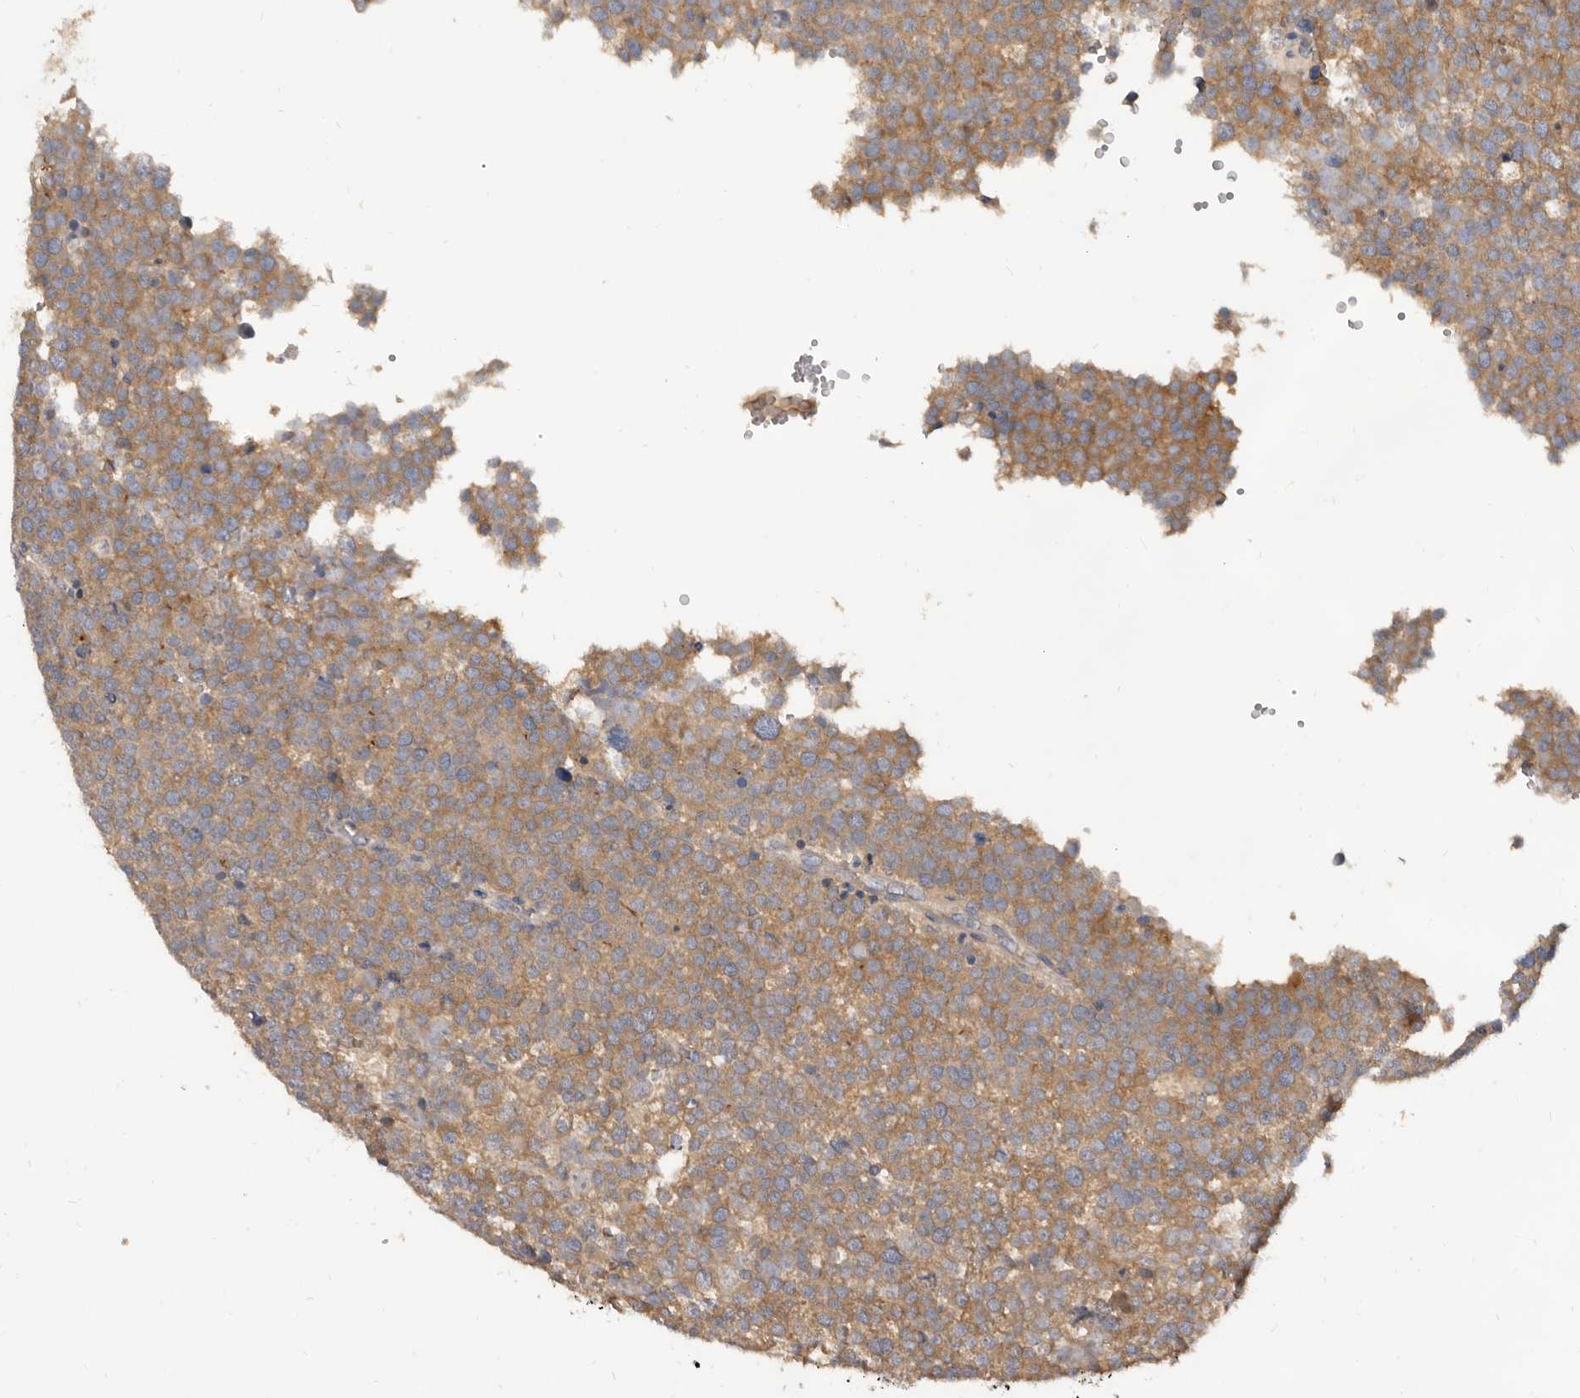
{"staining": {"intensity": "moderate", "quantity": ">75%", "location": "cytoplasmic/membranous"}, "tissue": "testis cancer", "cell_type": "Tumor cells", "image_type": "cancer", "snomed": [{"axis": "morphology", "description": "Seminoma, NOS"}, {"axis": "topography", "description": "Testis"}], "caption": "This is a histology image of IHC staining of testis seminoma, which shows moderate positivity in the cytoplasmic/membranous of tumor cells.", "gene": "ADAMTS20", "patient": {"sex": "male", "age": 71}}